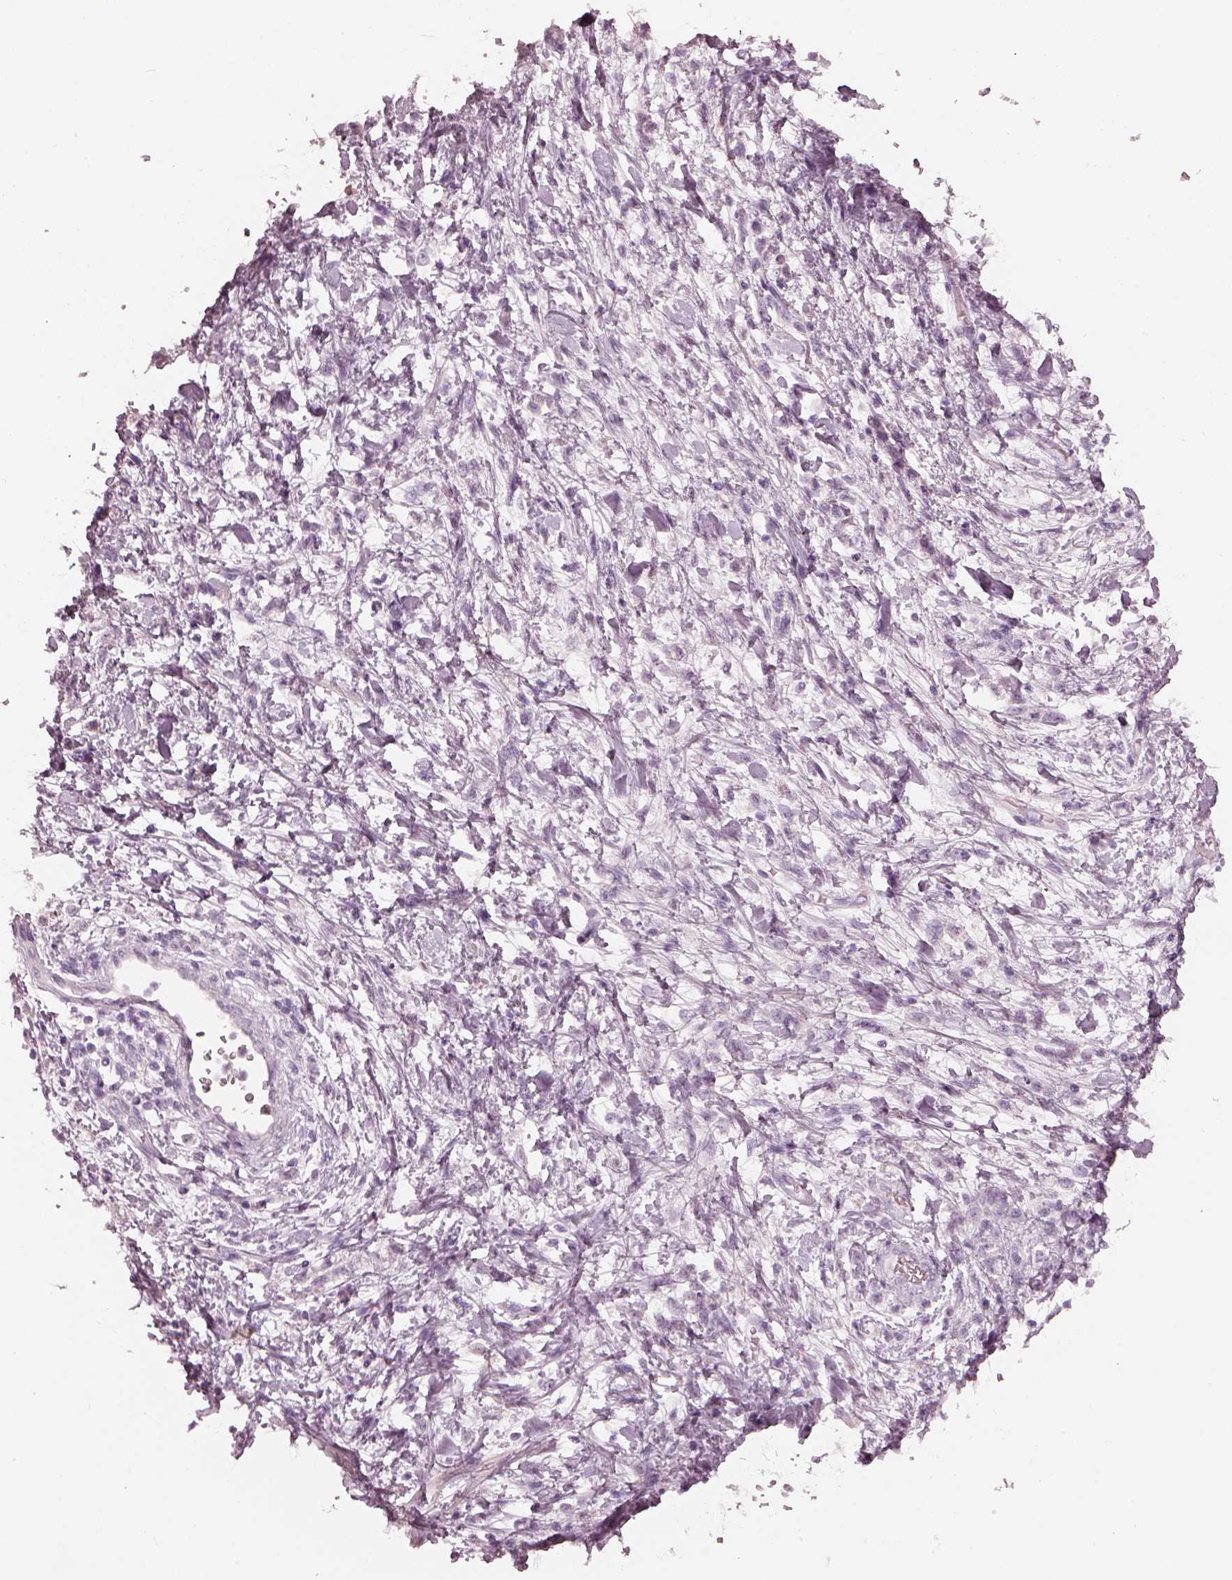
{"staining": {"intensity": "negative", "quantity": "none", "location": "none"}, "tissue": "stomach cancer", "cell_type": "Tumor cells", "image_type": "cancer", "snomed": [{"axis": "morphology", "description": "Adenocarcinoma, NOS"}, {"axis": "topography", "description": "Stomach"}], "caption": "IHC photomicrograph of human adenocarcinoma (stomach) stained for a protein (brown), which demonstrates no expression in tumor cells. (Brightfield microscopy of DAB (3,3'-diaminobenzidine) immunohistochemistry (IHC) at high magnification).", "gene": "RSPH9", "patient": {"sex": "female", "age": 60}}